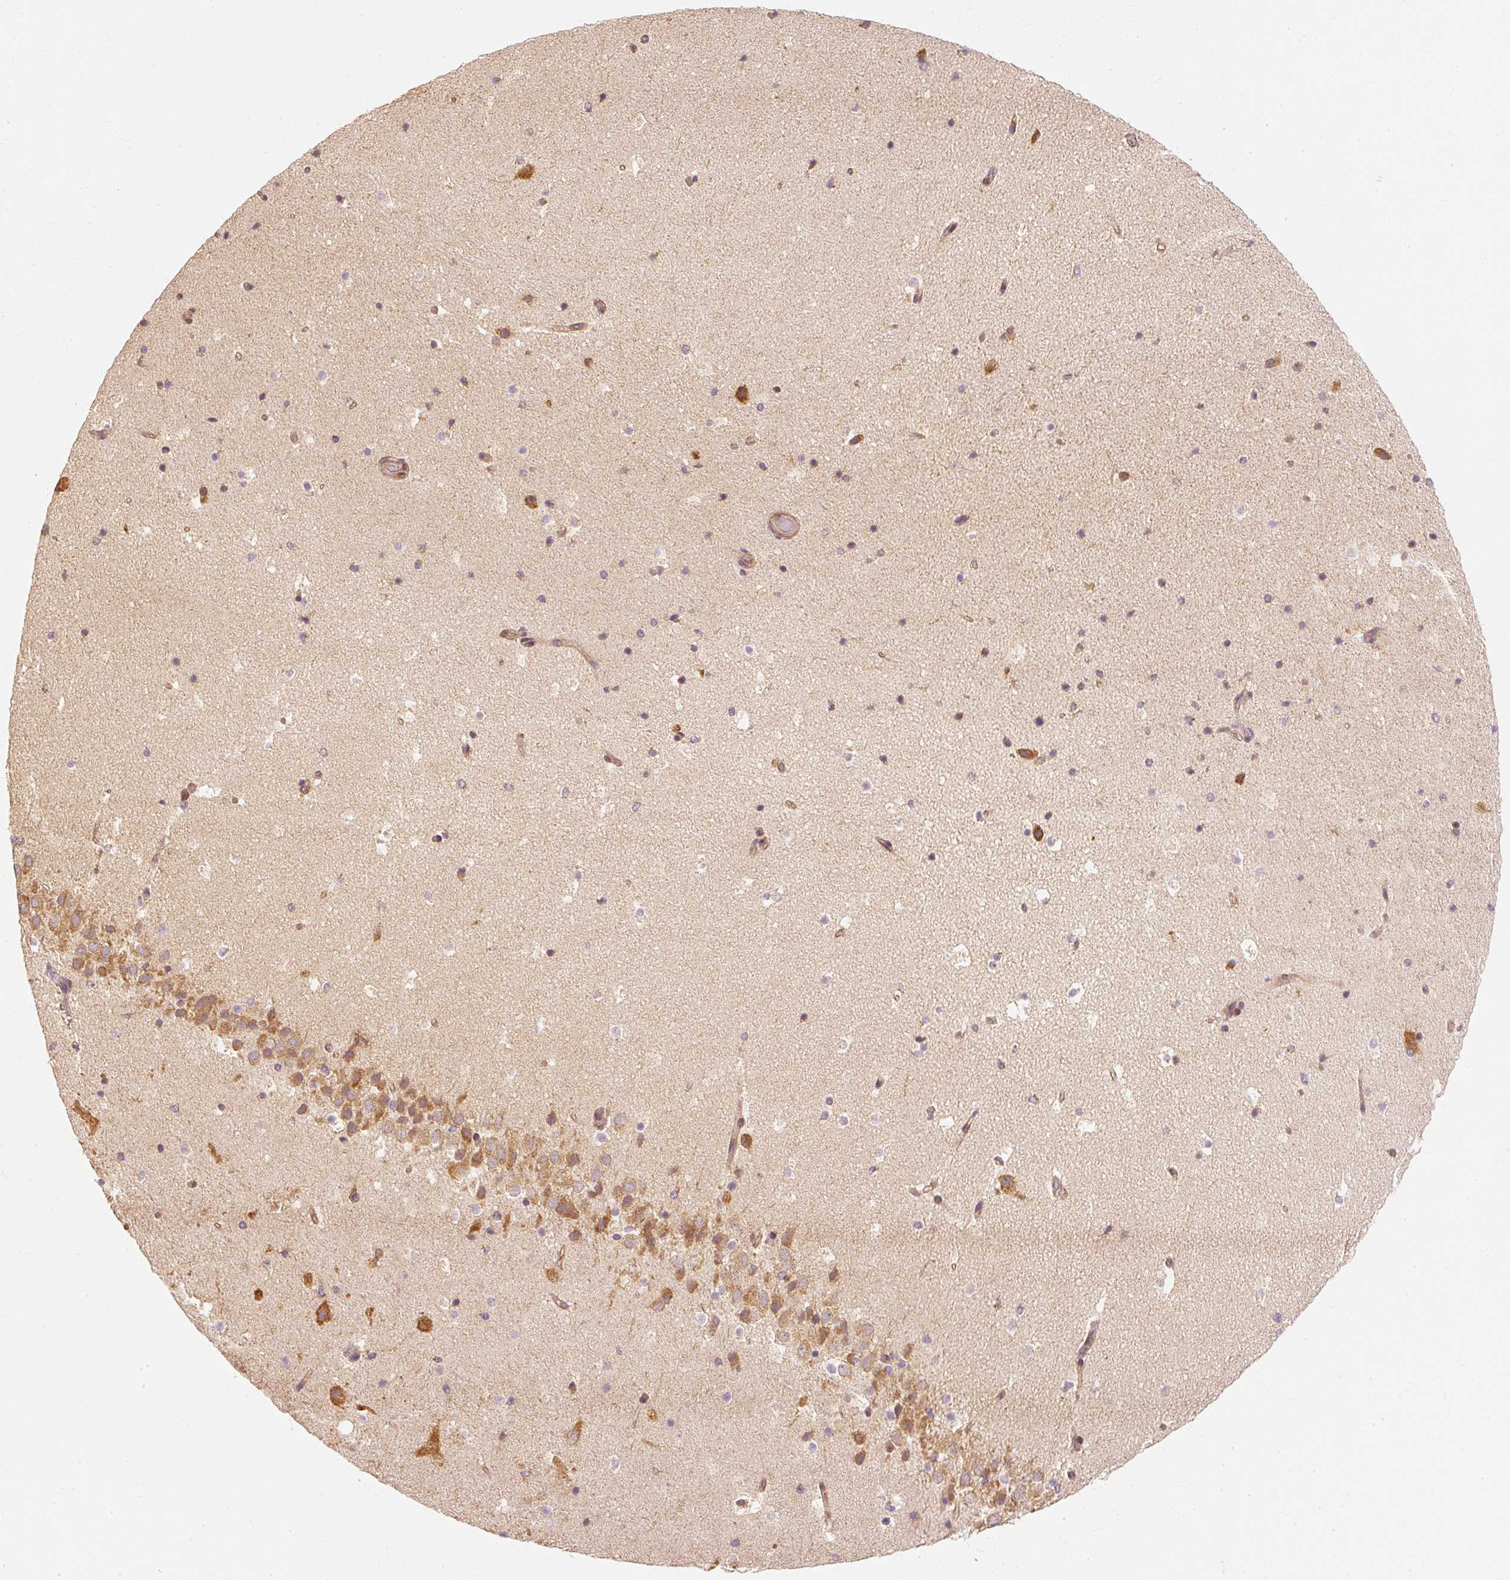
{"staining": {"intensity": "moderate", "quantity": "<25%", "location": "cytoplasmic/membranous"}, "tissue": "hippocampus", "cell_type": "Glial cells", "image_type": "normal", "snomed": [{"axis": "morphology", "description": "Normal tissue, NOS"}, {"axis": "topography", "description": "Hippocampus"}], "caption": "IHC of benign human hippocampus demonstrates low levels of moderate cytoplasmic/membranous expression in approximately <25% of glial cells.", "gene": "TOMM40", "patient": {"sex": "male", "age": 37}}